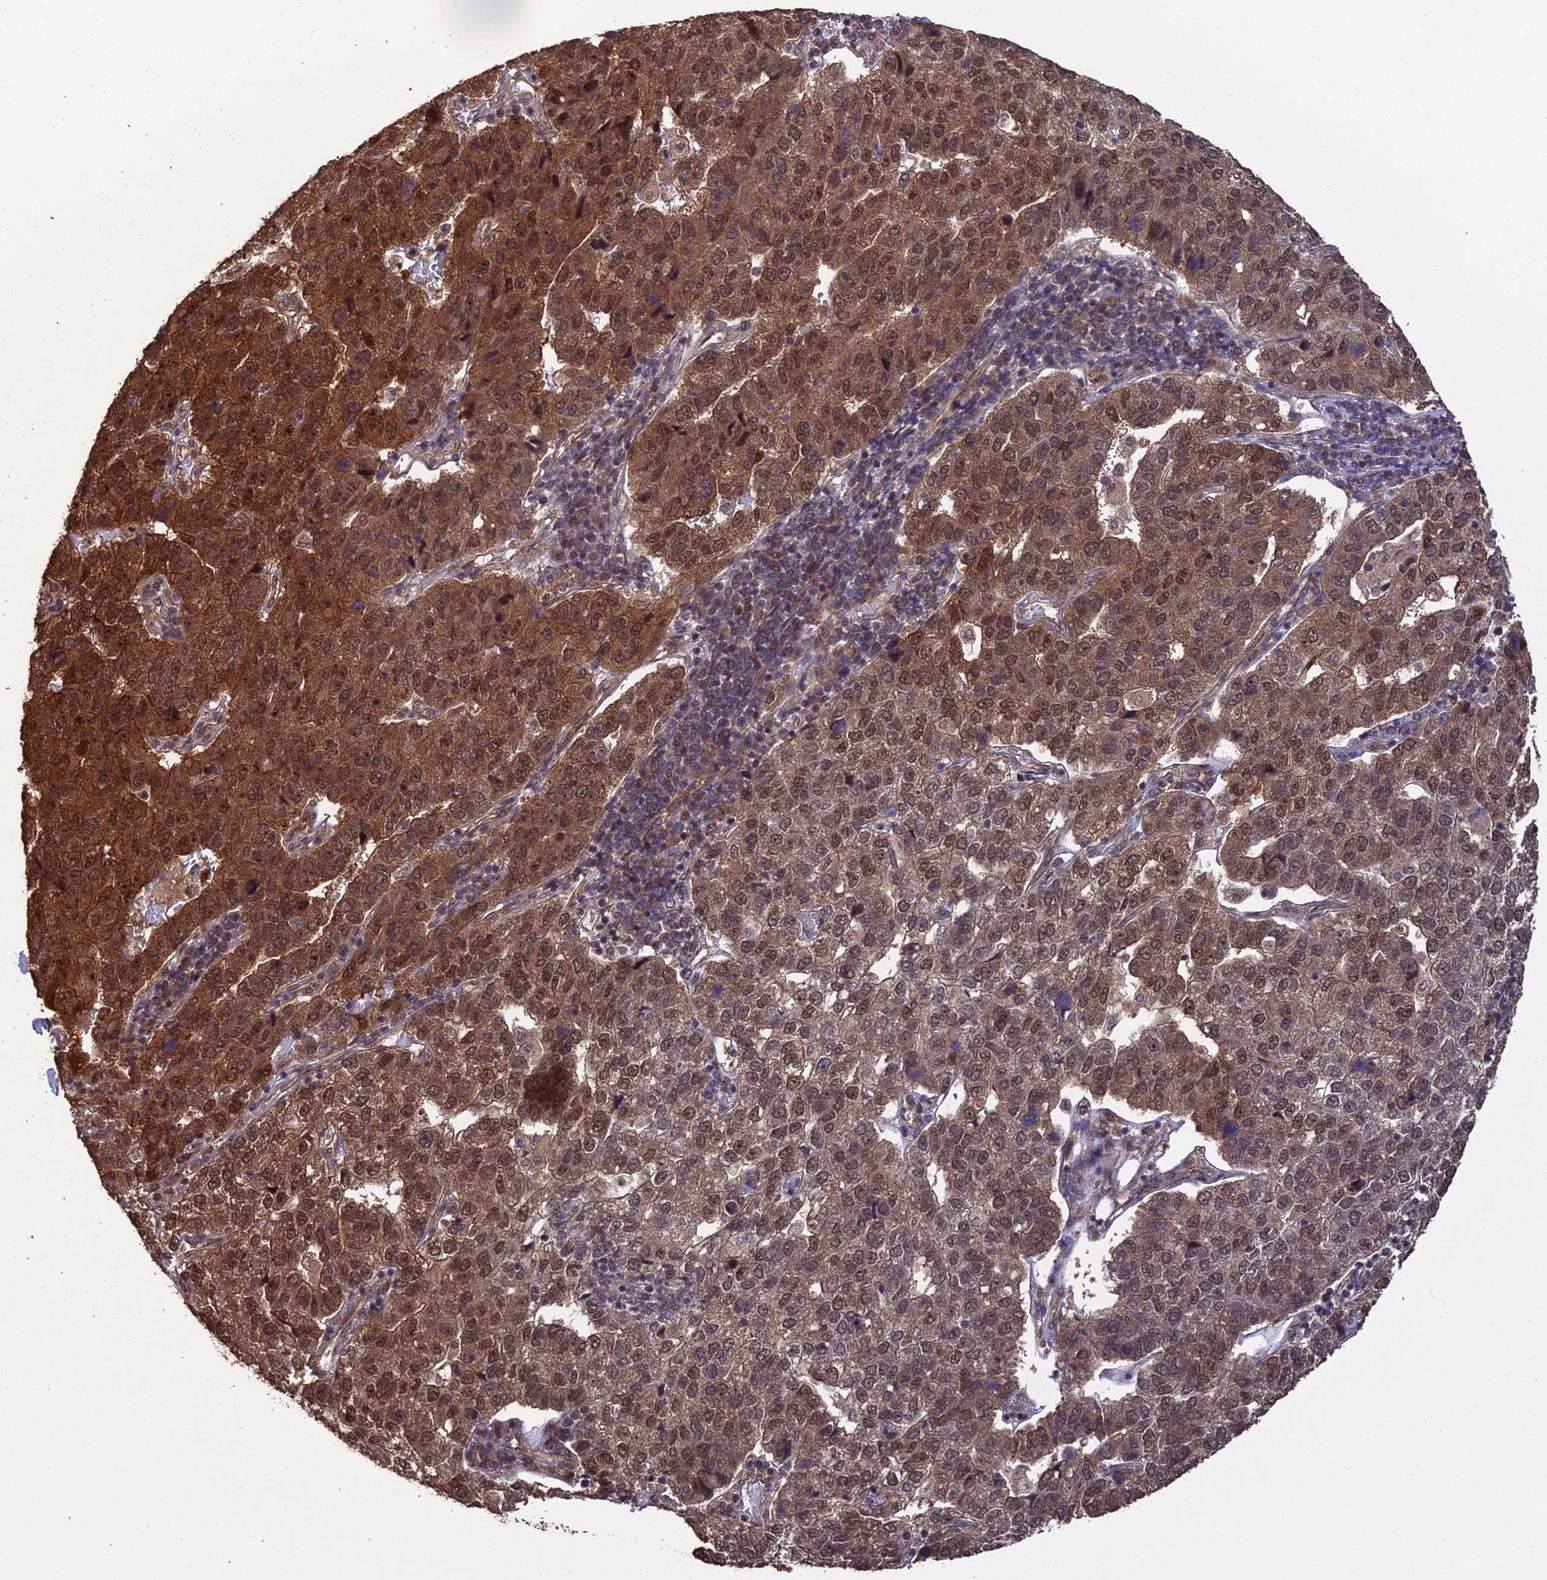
{"staining": {"intensity": "moderate", "quantity": ">75%", "location": "cytoplasmic/membranous,nuclear"}, "tissue": "pancreatic cancer", "cell_type": "Tumor cells", "image_type": "cancer", "snomed": [{"axis": "morphology", "description": "Adenocarcinoma, NOS"}, {"axis": "topography", "description": "Pancreas"}], "caption": "Immunohistochemical staining of pancreatic cancer exhibits moderate cytoplasmic/membranous and nuclear protein expression in approximately >75% of tumor cells. The protein is shown in brown color, while the nuclei are stained blue.", "gene": "RALGAPA2", "patient": {"sex": "female", "age": 61}}